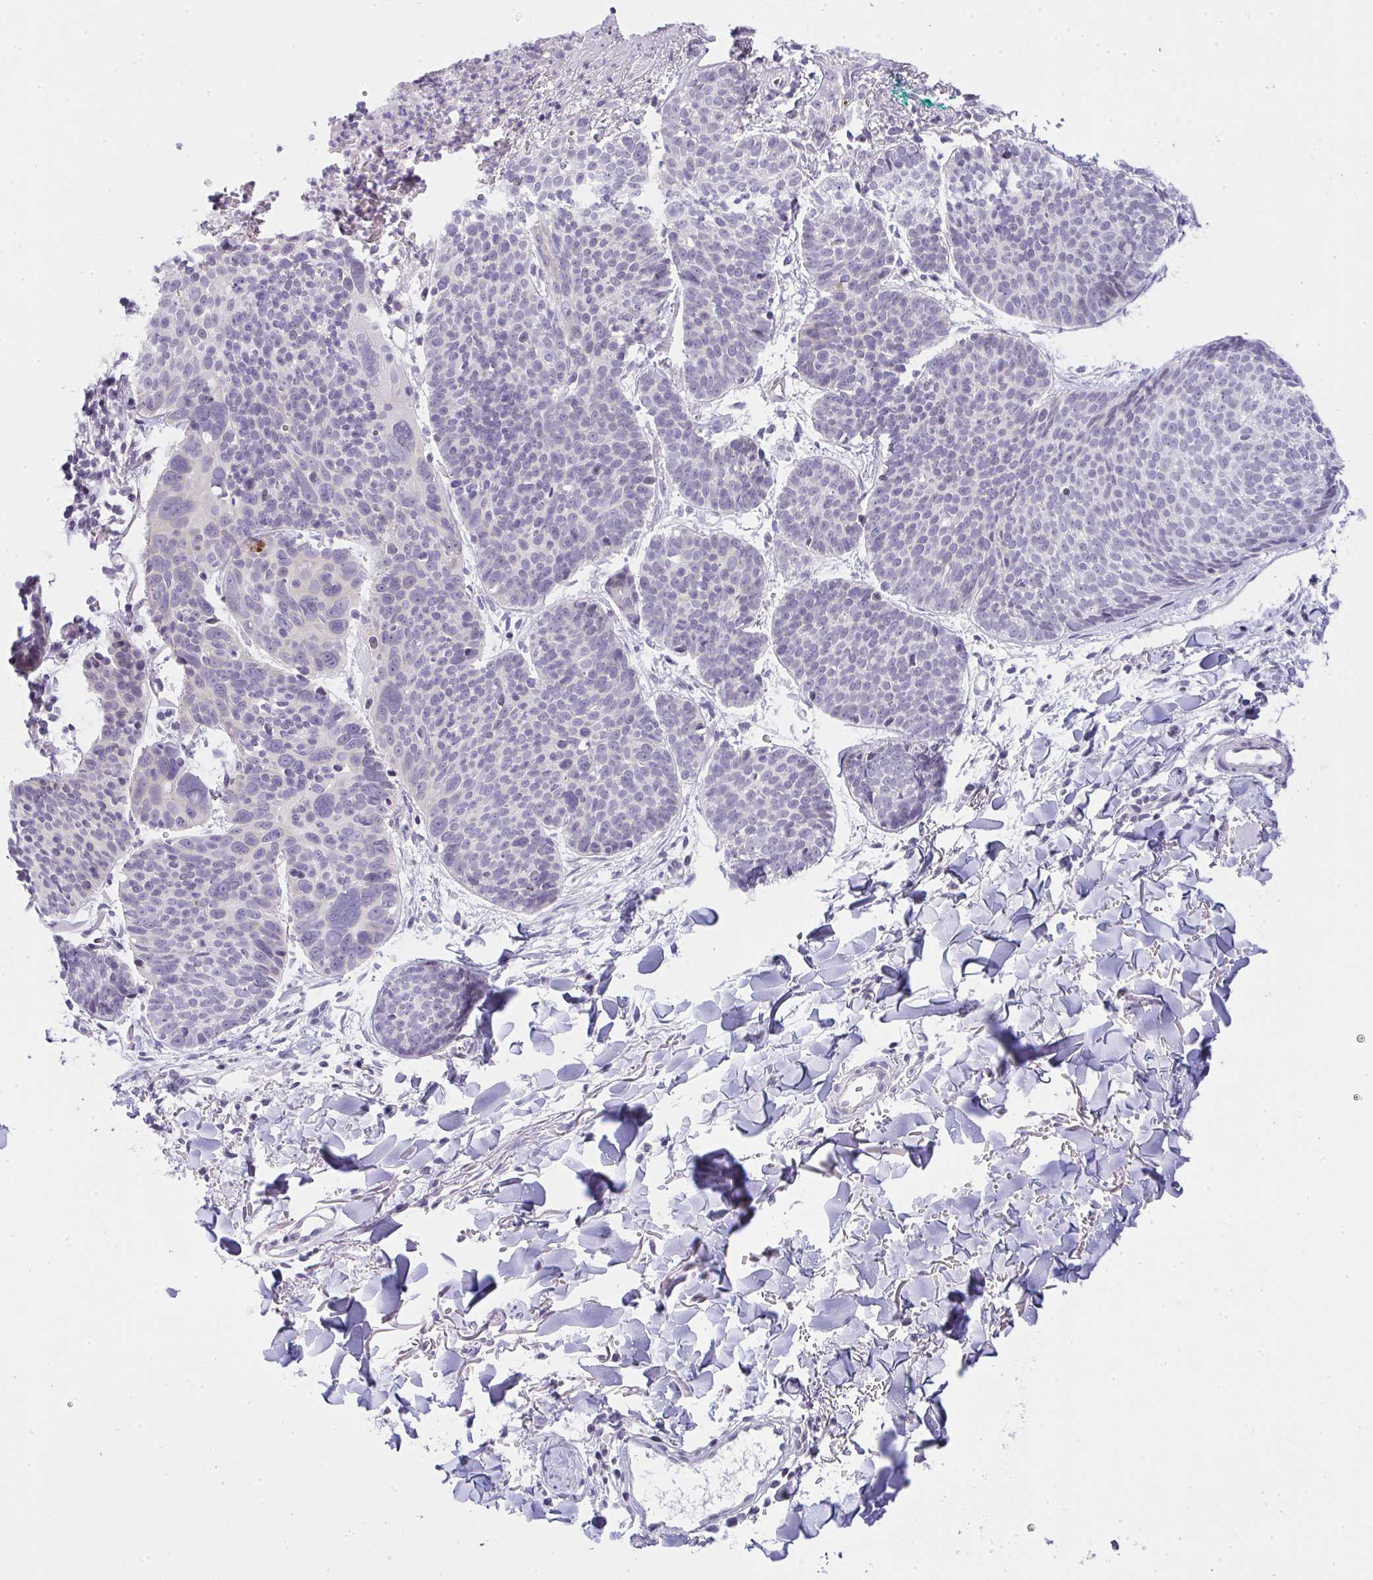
{"staining": {"intensity": "negative", "quantity": "none", "location": "none"}, "tissue": "skin cancer", "cell_type": "Tumor cells", "image_type": "cancer", "snomed": [{"axis": "morphology", "description": "Basal cell carcinoma"}, {"axis": "topography", "description": "Skin"}, {"axis": "topography", "description": "Skin of neck"}, {"axis": "topography", "description": "Skin of shoulder"}, {"axis": "topography", "description": "Skin of back"}], "caption": "The immunohistochemistry (IHC) image has no significant staining in tumor cells of skin cancer tissue.", "gene": "CACNA1S", "patient": {"sex": "male", "age": 80}}